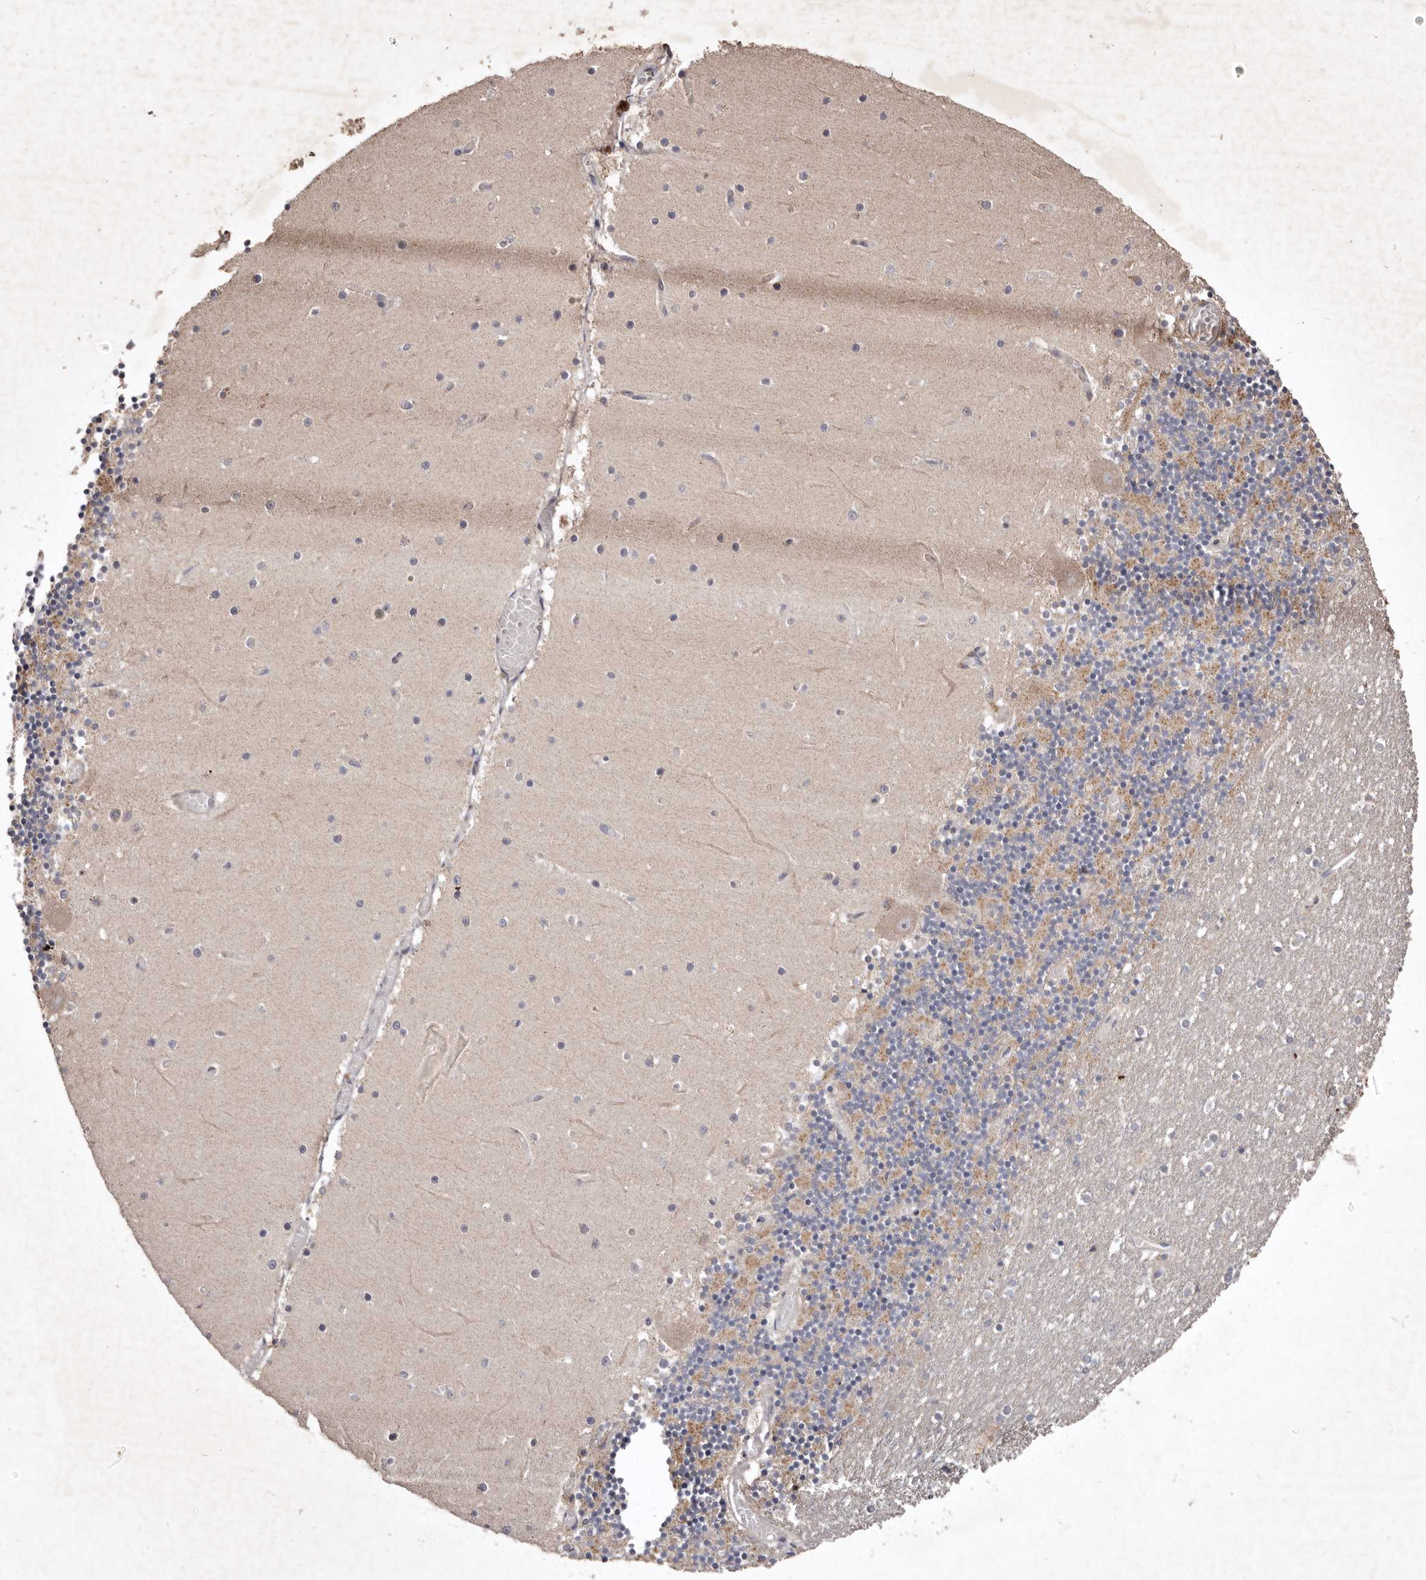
{"staining": {"intensity": "moderate", "quantity": "25%-75%", "location": "cytoplasmic/membranous"}, "tissue": "cerebellum", "cell_type": "Cells in granular layer", "image_type": "normal", "snomed": [{"axis": "morphology", "description": "Normal tissue, NOS"}, {"axis": "topography", "description": "Cerebellum"}], "caption": "Moderate cytoplasmic/membranous expression is appreciated in about 25%-75% of cells in granular layer in unremarkable cerebellum. The protein is shown in brown color, while the nuclei are stained blue.", "gene": "FLAD1", "patient": {"sex": "female", "age": 28}}